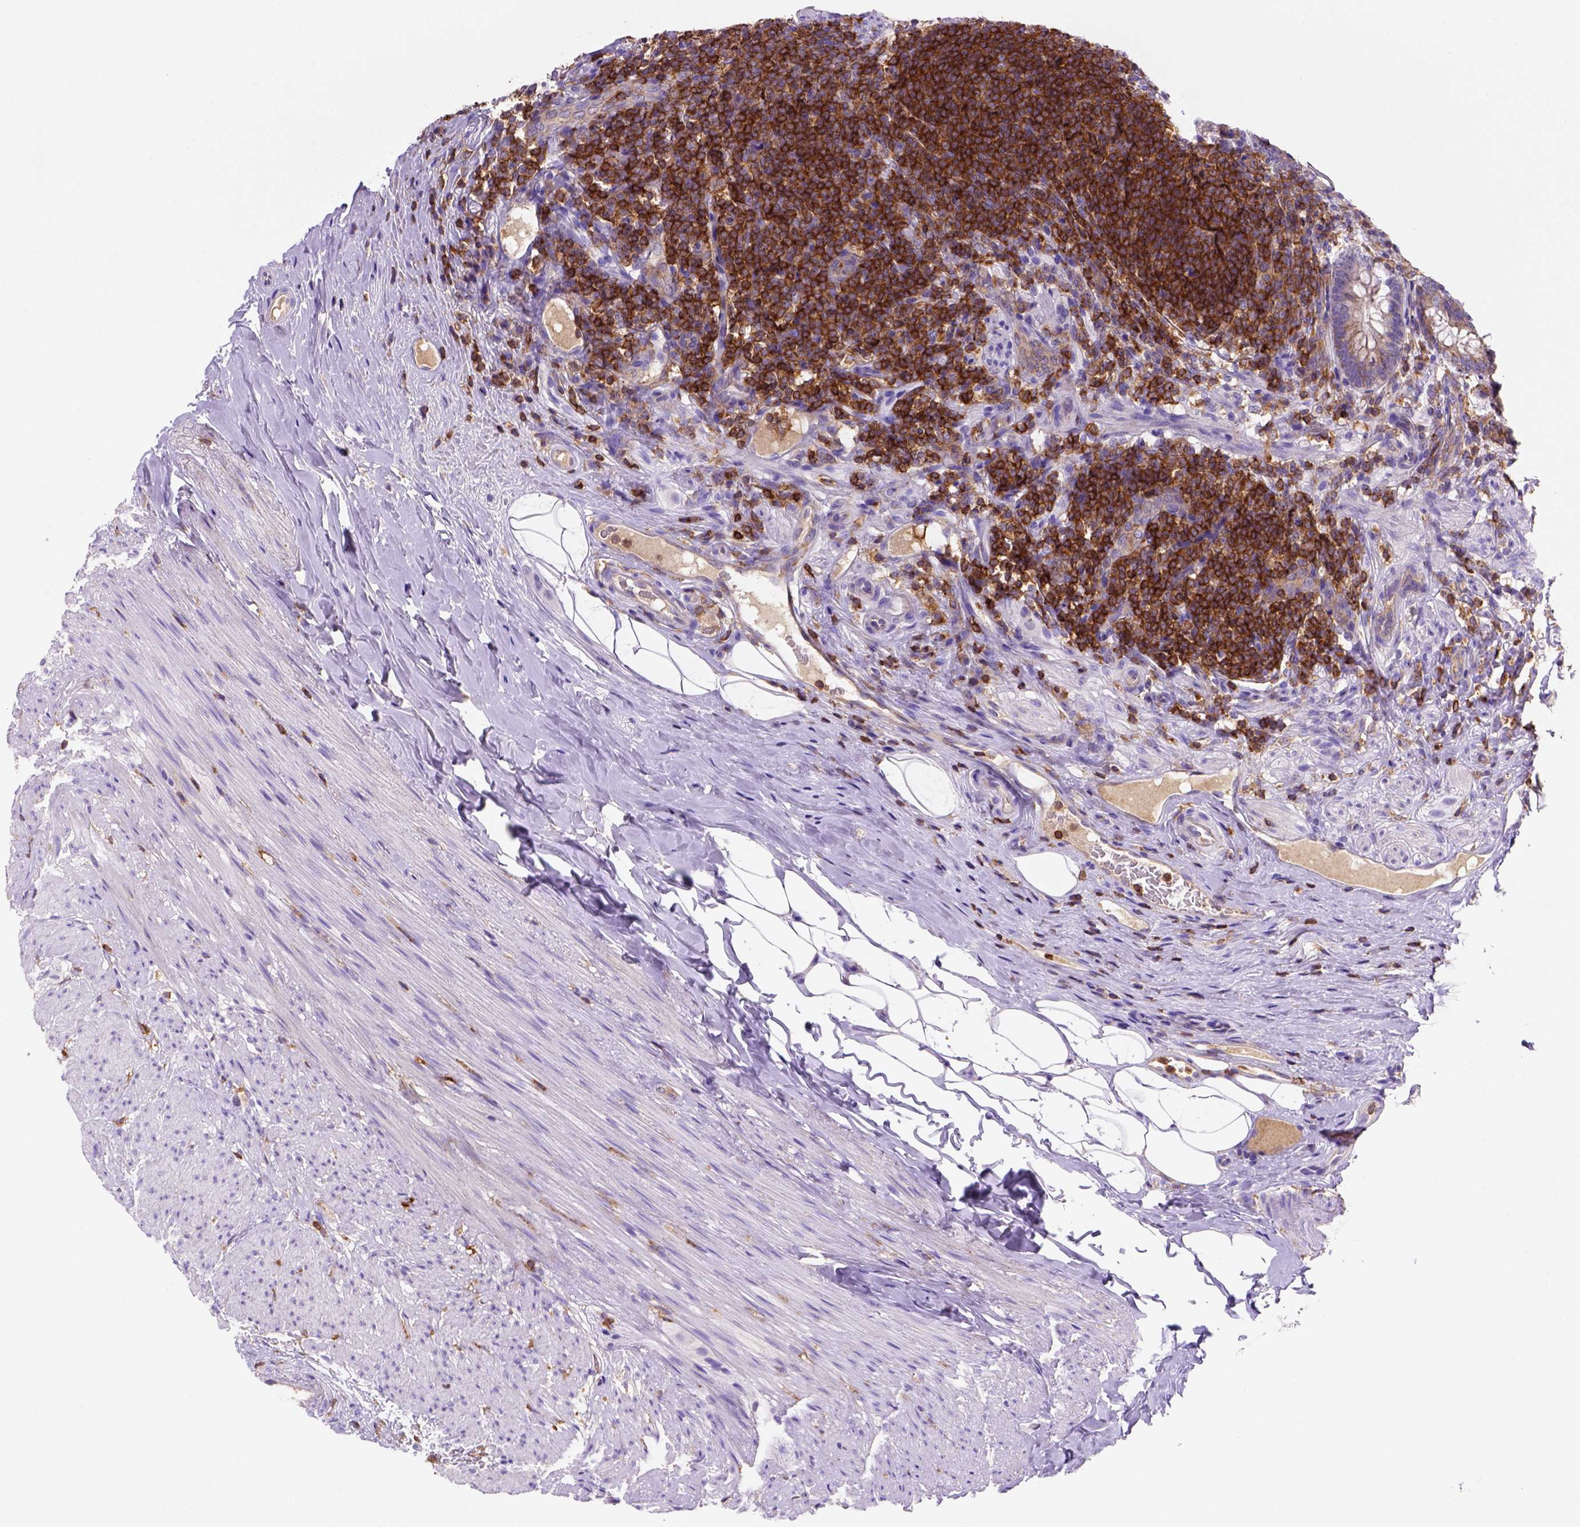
{"staining": {"intensity": "weak", "quantity": ">75%", "location": "cytoplasmic/membranous"}, "tissue": "appendix", "cell_type": "Glandular cells", "image_type": "normal", "snomed": [{"axis": "morphology", "description": "Normal tissue, NOS"}, {"axis": "topography", "description": "Appendix"}], "caption": "High-power microscopy captured an immunohistochemistry micrograph of unremarkable appendix, revealing weak cytoplasmic/membranous positivity in approximately >75% of glandular cells.", "gene": "INPP5D", "patient": {"sex": "male", "age": 47}}